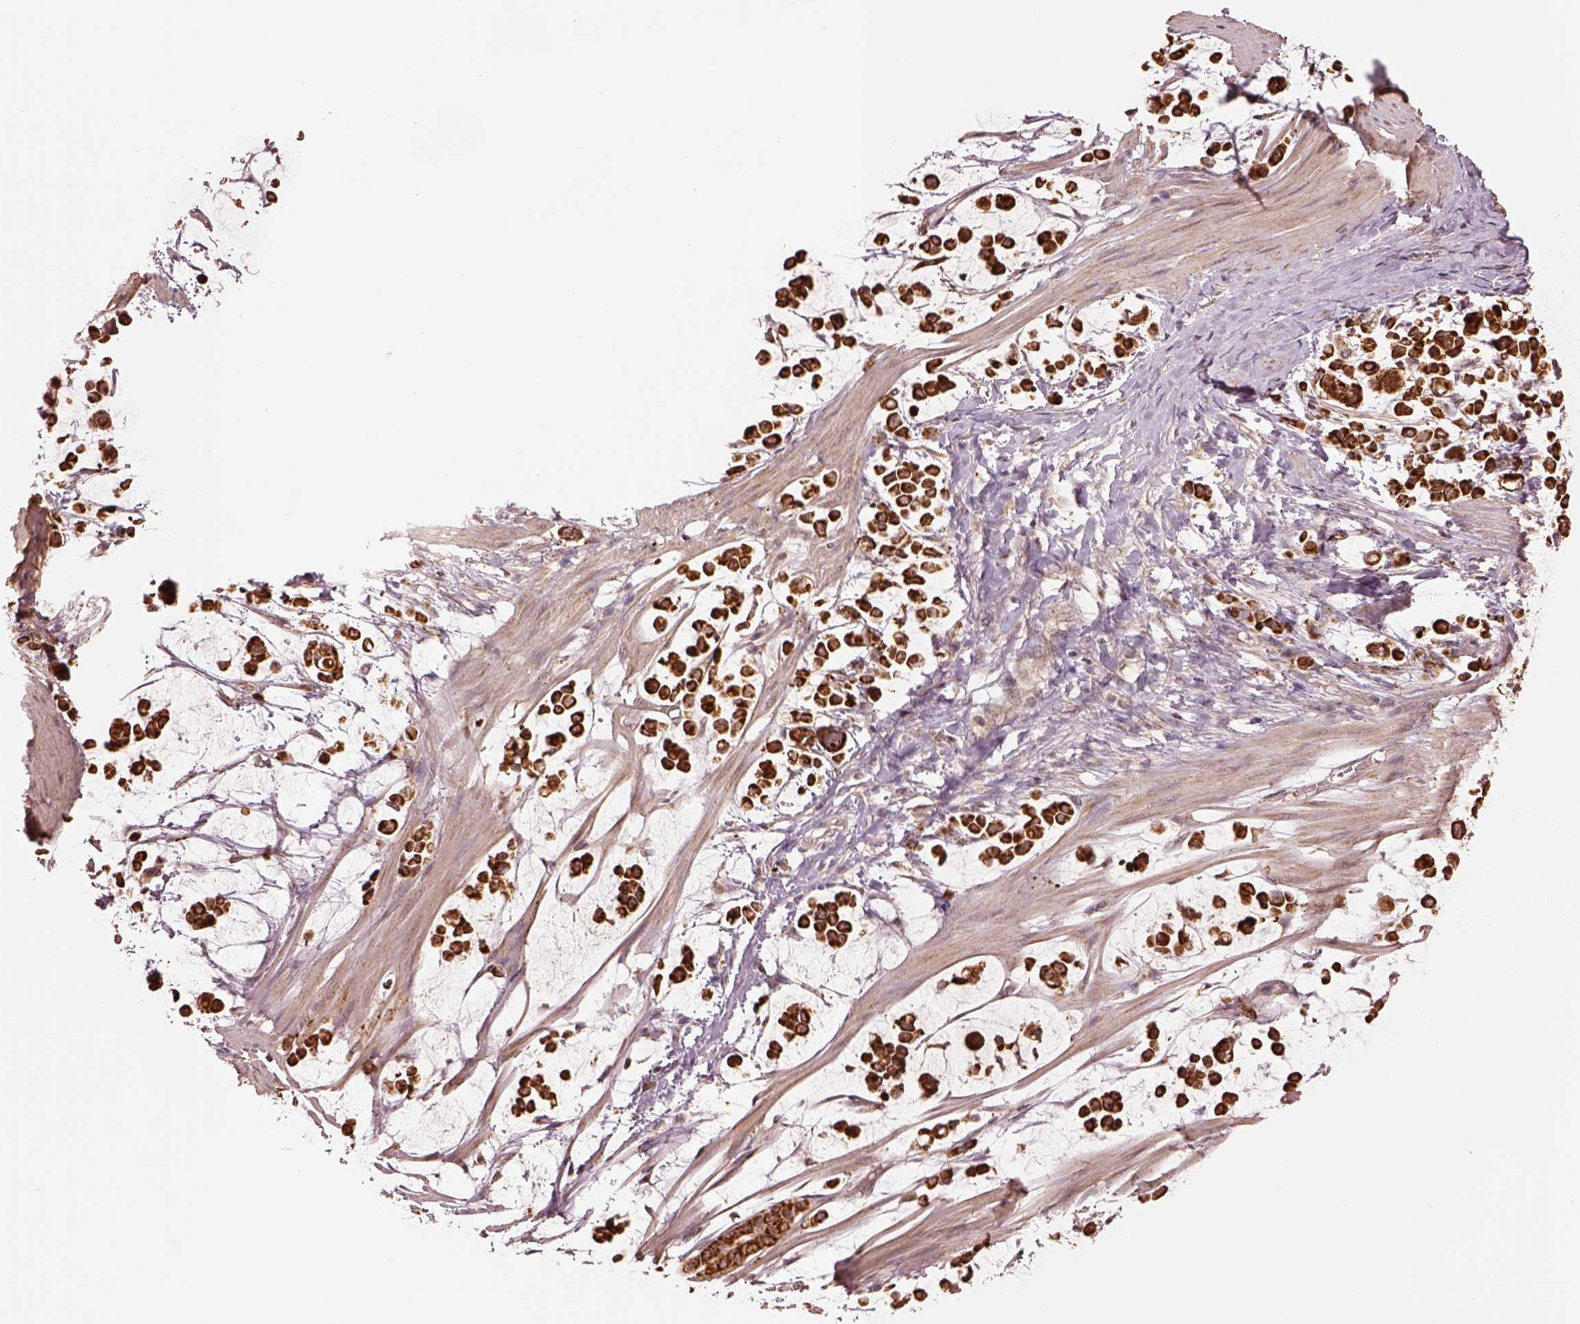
{"staining": {"intensity": "strong", "quantity": ">75%", "location": "cytoplasmic/membranous"}, "tissue": "stomach cancer", "cell_type": "Tumor cells", "image_type": "cancer", "snomed": [{"axis": "morphology", "description": "Adenocarcinoma, NOS"}, {"axis": "topography", "description": "Stomach"}], "caption": "Protein staining demonstrates strong cytoplasmic/membranous expression in about >75% of tumor cells in stomach cancer.", "gene": "SEL1L3", "patient": {"sex": "male", "age": 82}}